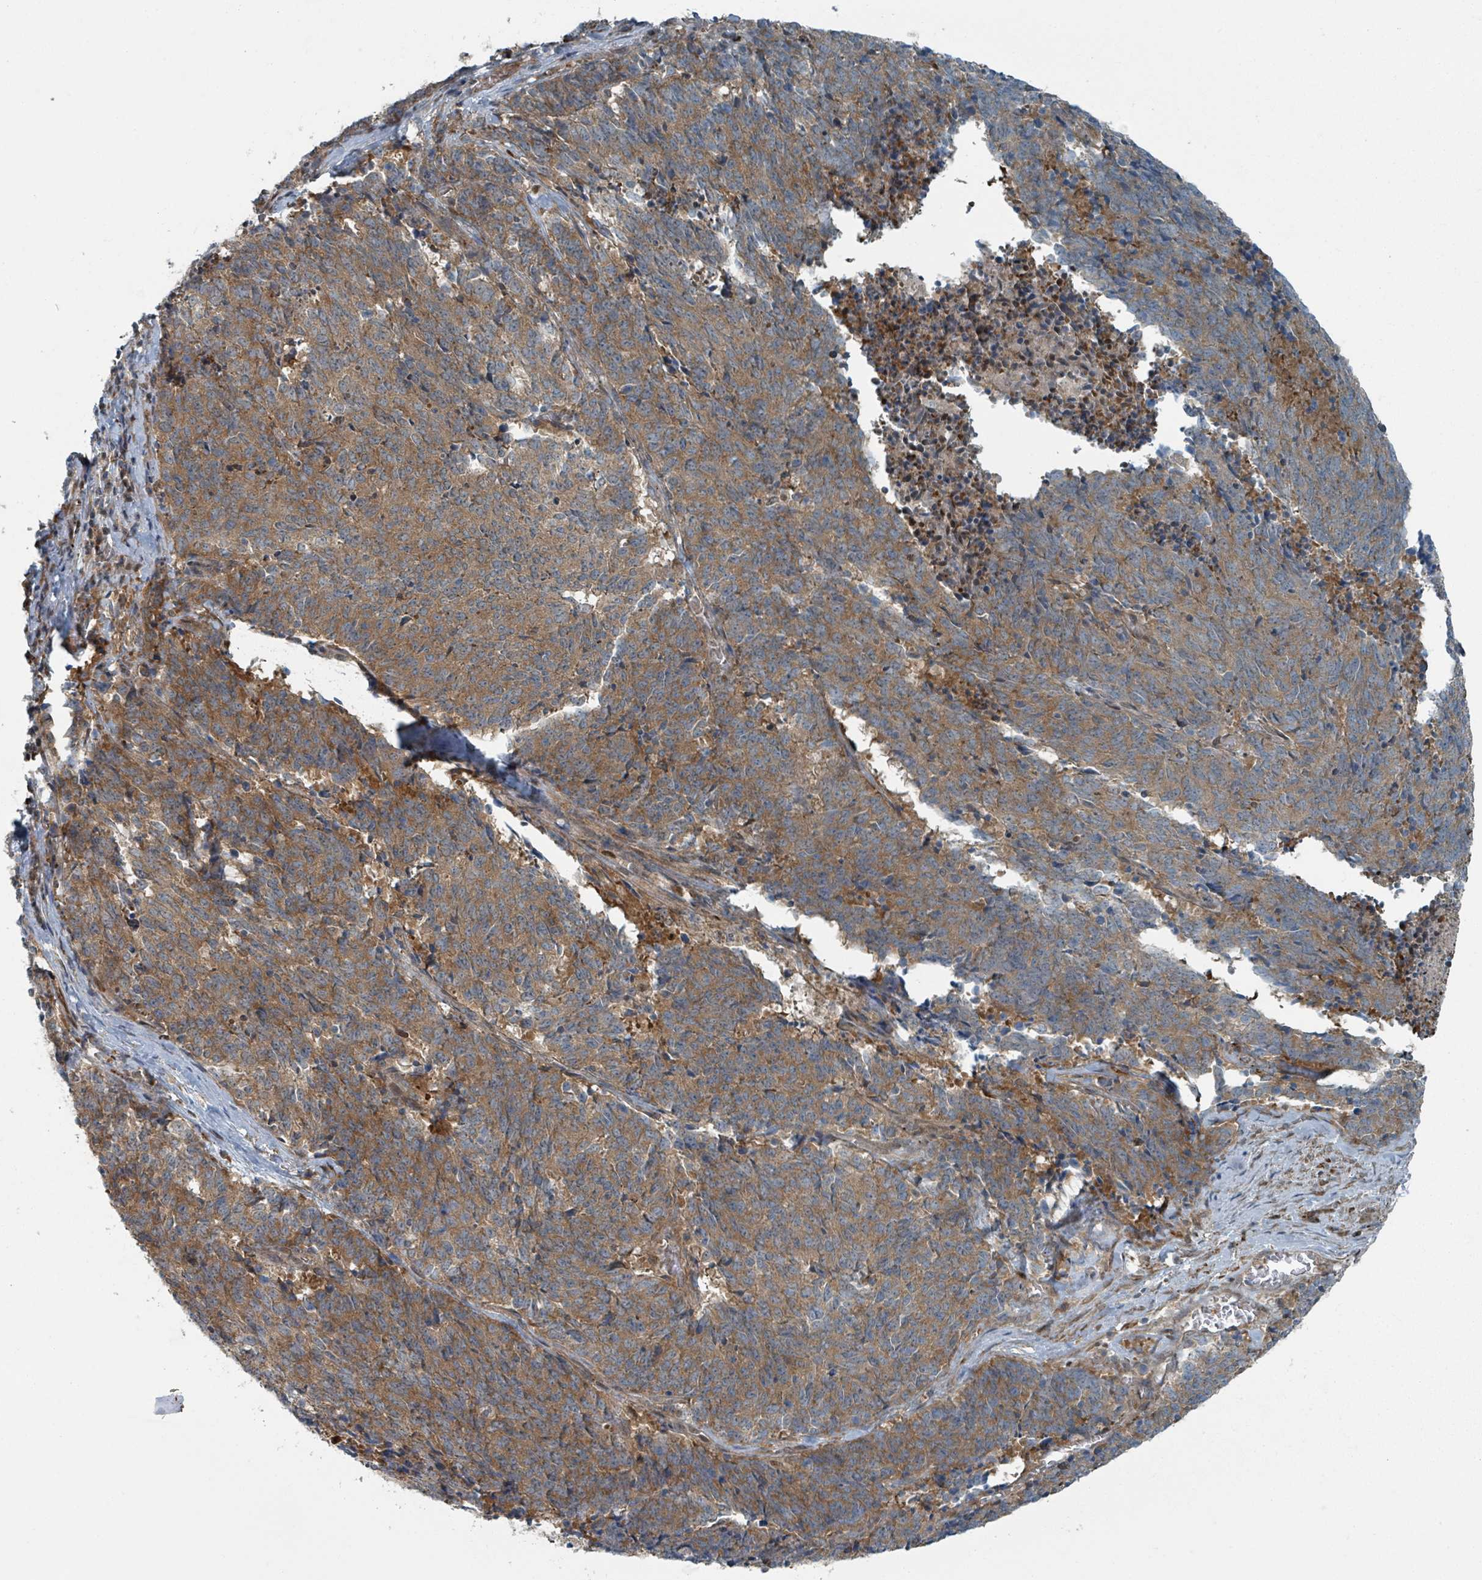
{"staining": {"intensity": "moderate", "quantity": ">75%", "location": "cytoplasmic/membranous"}, "tissue": "cervical cancer", "cell_type": "Tumor cells", "image_type": "cancer", "snomed": [{"axis": "morphology", "description": "Squamous cell carcinoma, NOS"}, {"axis": "topography", "description": "Cervix"}], "caption": "Moderate cytoplasmic/membranous positivity is present in about >75% of tumor cells in cervical cancer.", "gene": "RHPN2", "patient": {"sex": "female", "age": 29}}